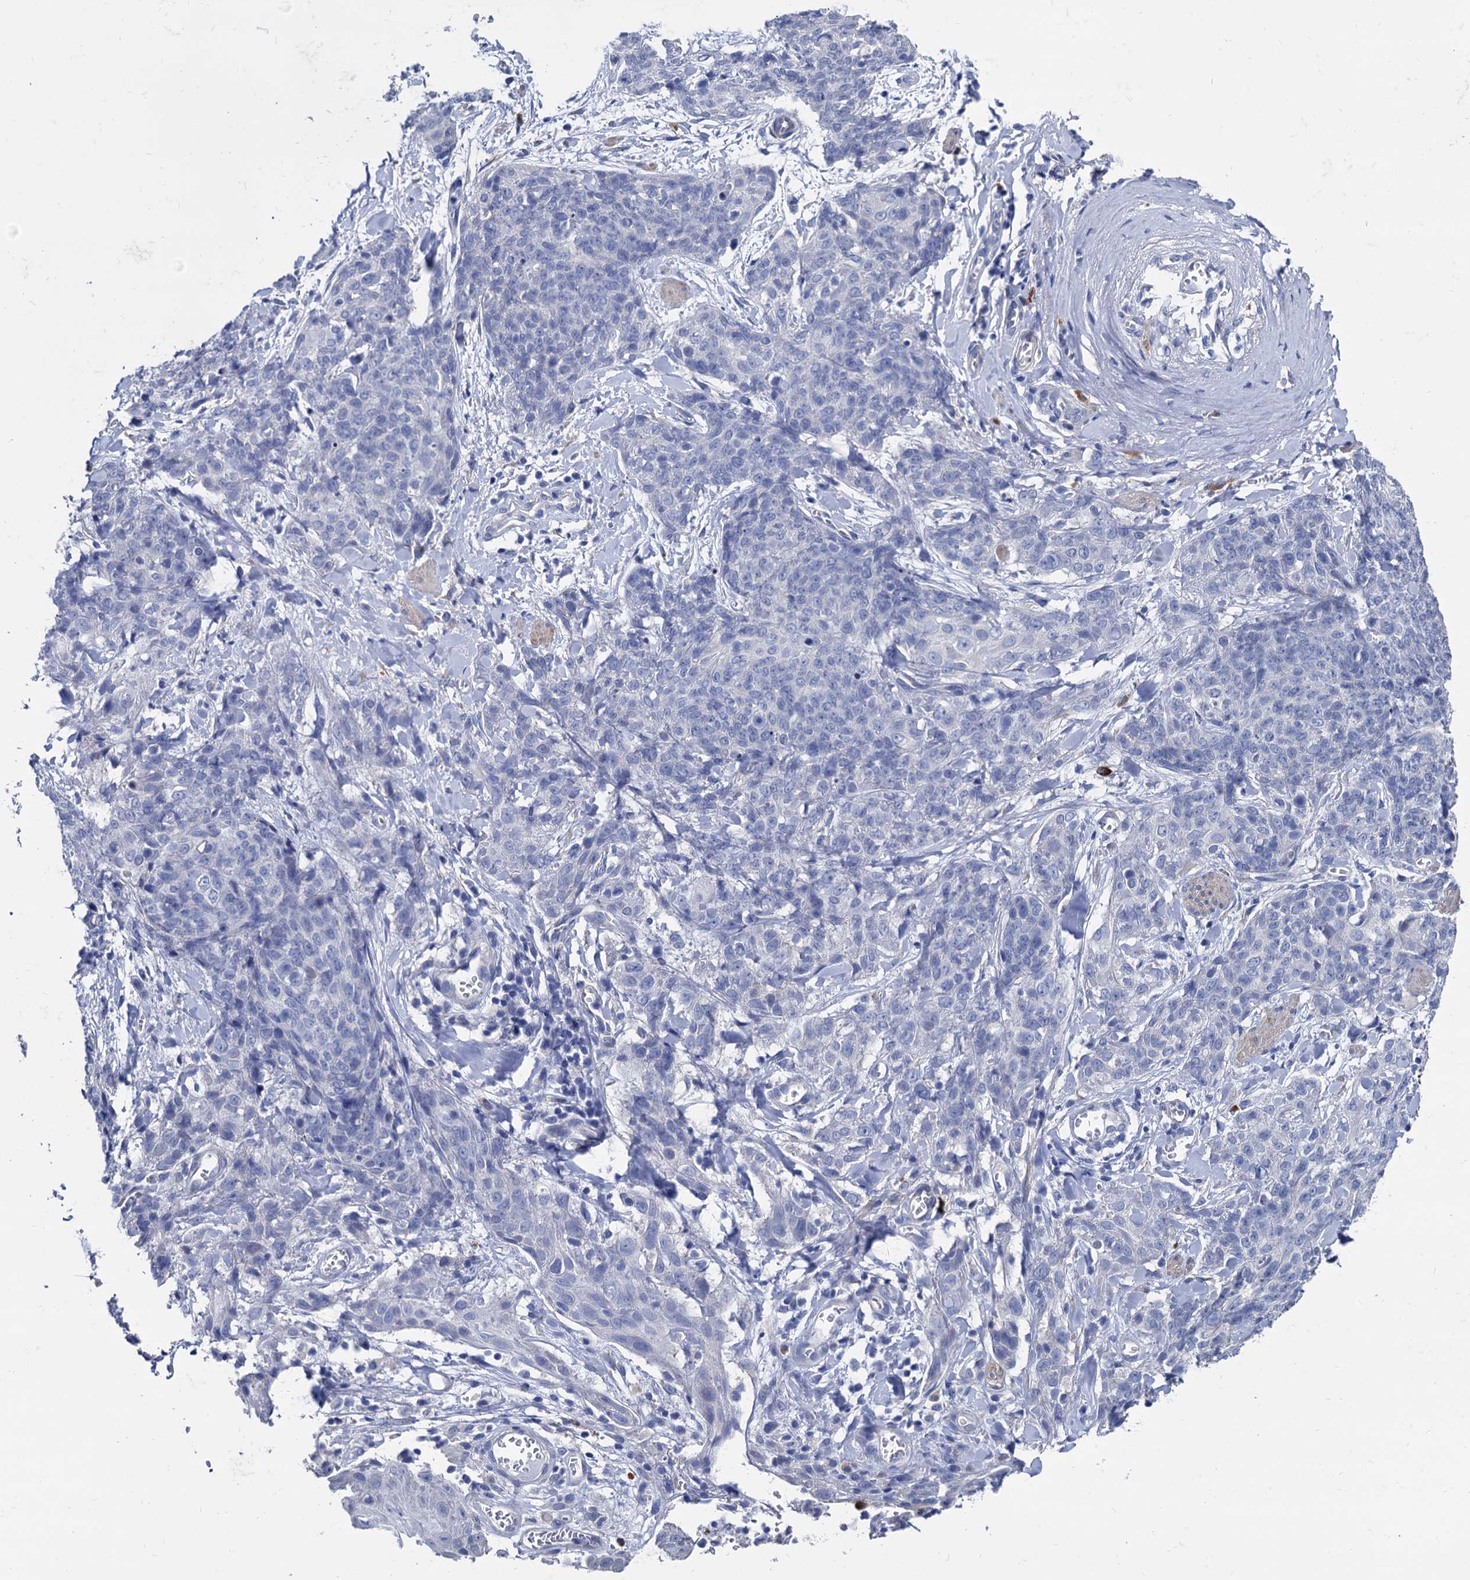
{"staining": {"intensity": "negative", "quantity": "none", "location": "none"}, "tissue": "skin cancer", "cell_type": "Tumor cells", "image_type": "cancer", "snomed": [{"axis": "morphology", "description": "Squamous cell carcinoma, NOS"}, {"axis": "topography", "description": "Skin"}, {"axis": "topography", "description": "Vulva"}], "caption": "IHC photomicrograph of neoplastic tissue: squamous cell carcinoma (skin) stained with DAB demonstrates no significant protein staining in tumor cells.", "gene": "FOXR2", "patient": {"sex": "female", "age": 85}}